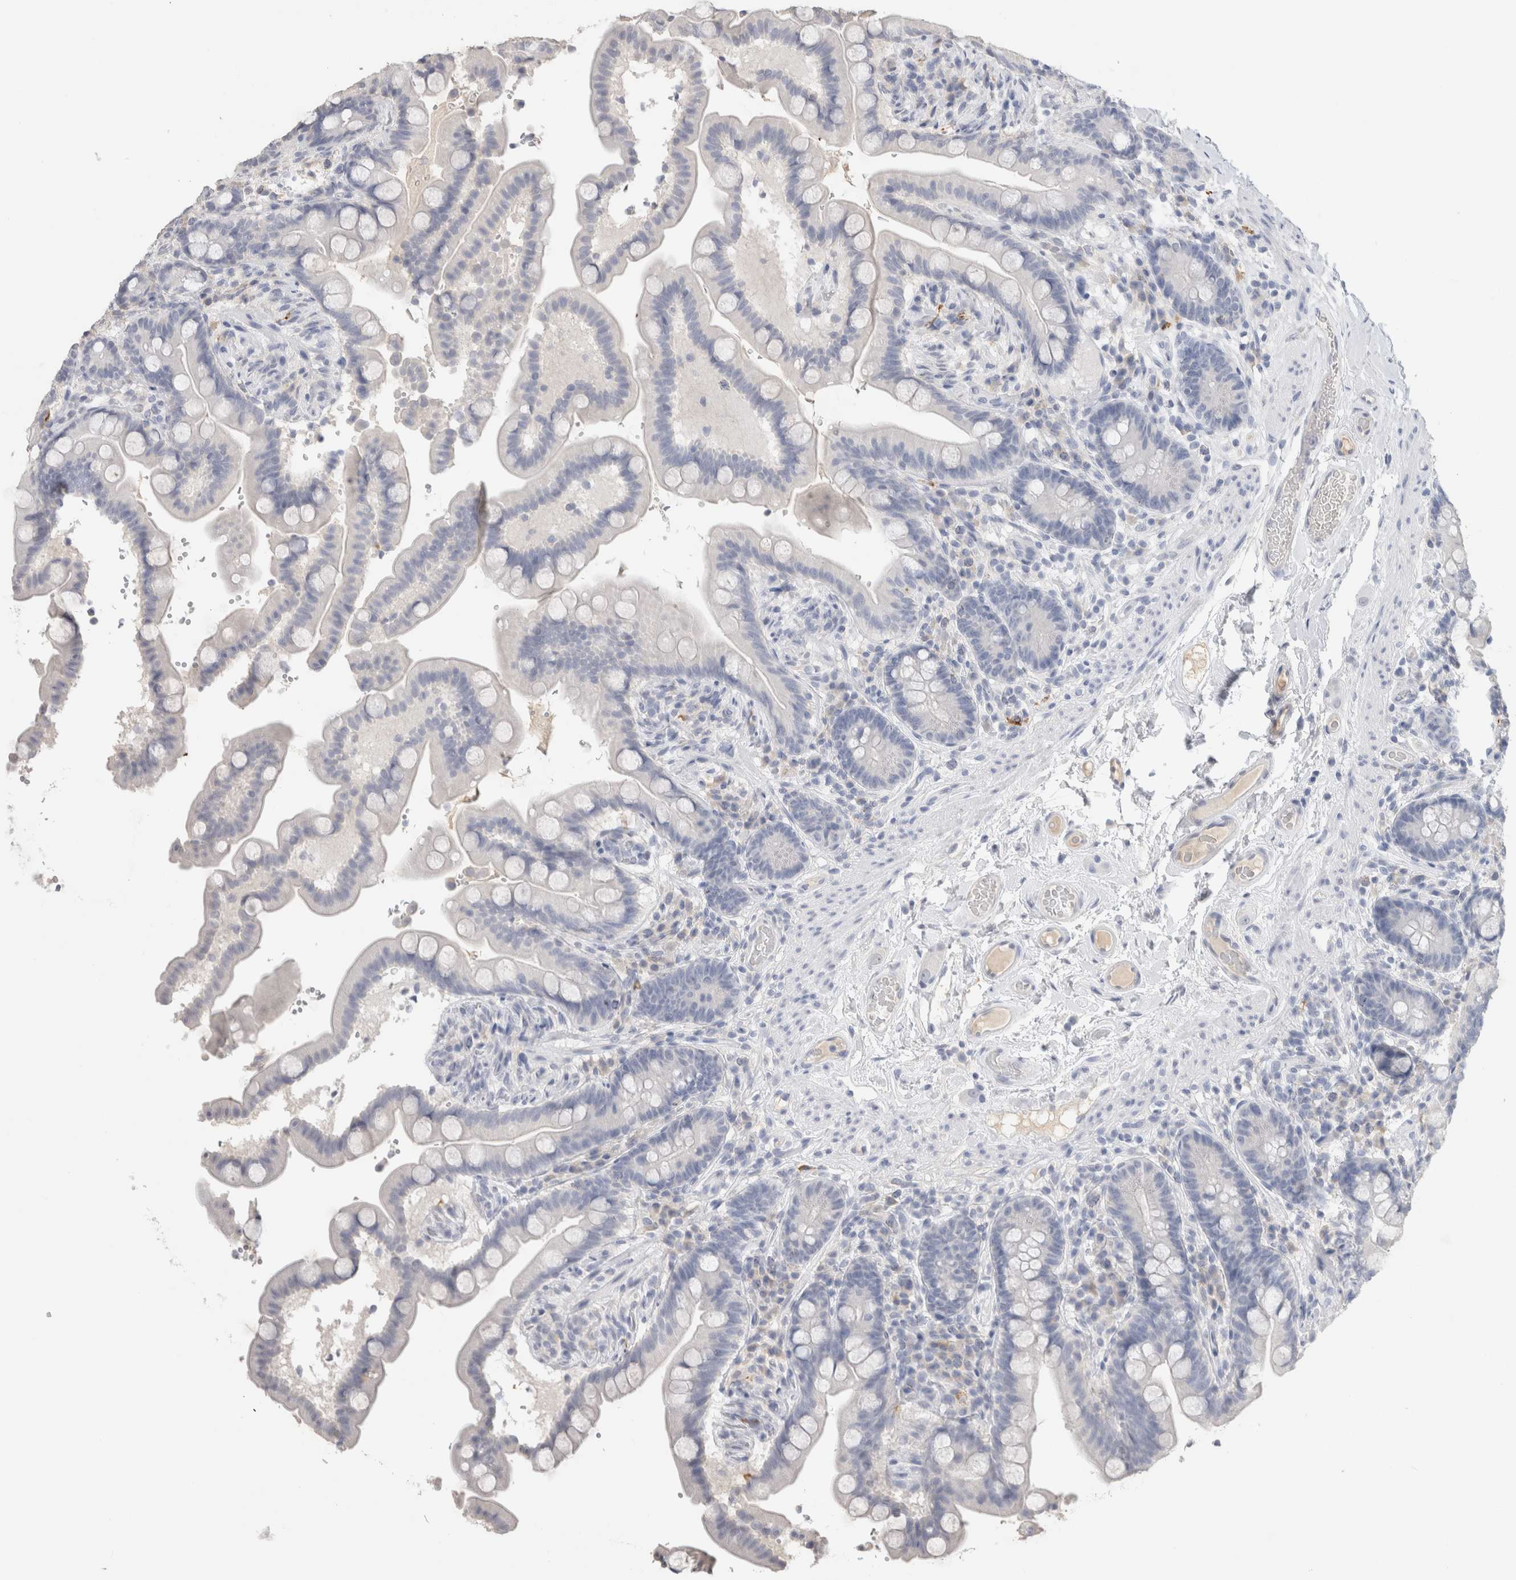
{"staining": {"intensity": "negative", "quantity": "none", "location": "none"}, "tissue": "colon", "cell_type": "Endothelial cells", "image_type": "normal", "snomed": [{"axis": "morphology", "description": "Normal tissue, NOS"}, {"axis": "topography", "description": "Smooth muscle"}, {"axis": "topography", "description": "Colon"}], "caption": "This is an IHC image of unremarkable colon. There is no staining in endothelial cells.", "gene": "LAMP3", "patient": {"sex": "male", "age": 73}}